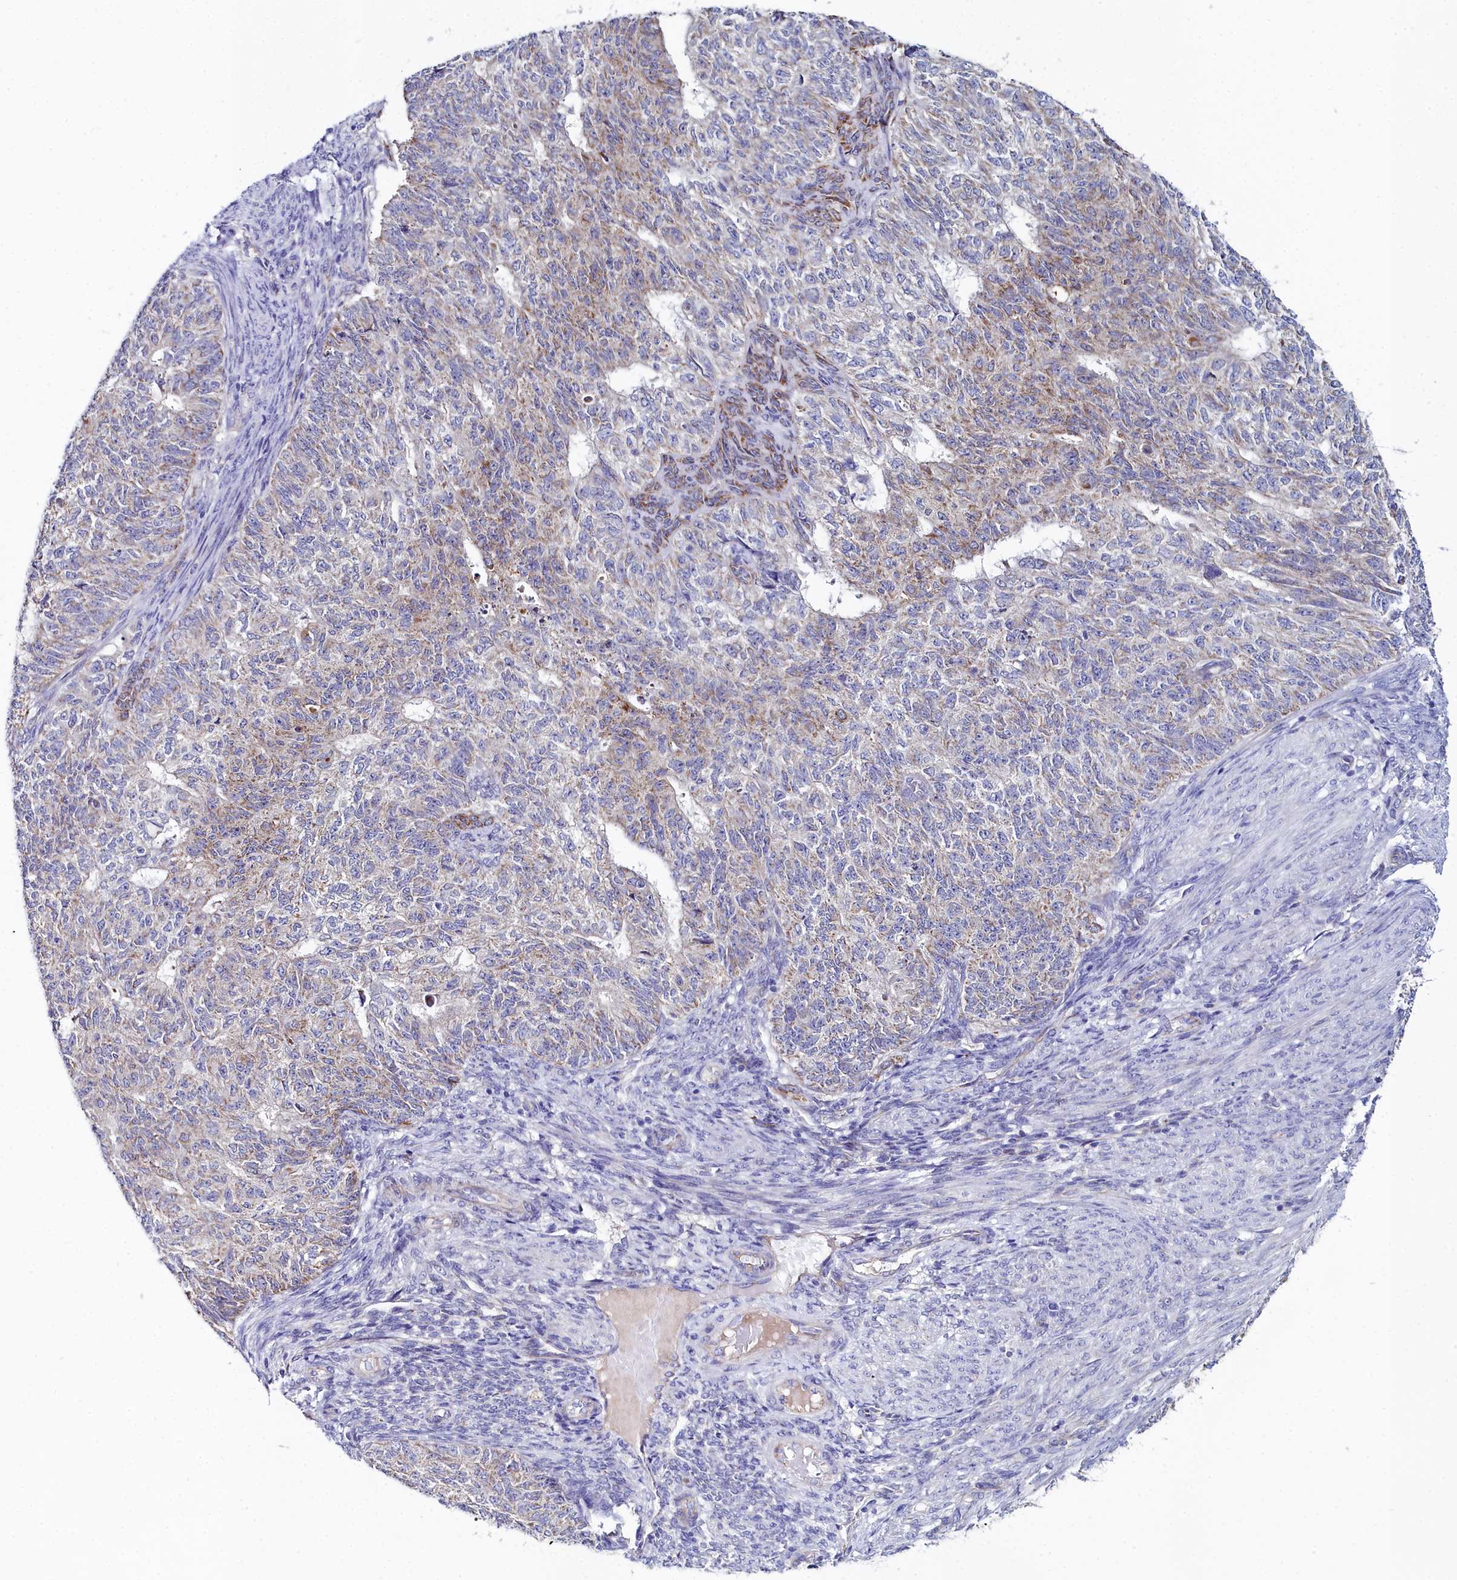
{"staining": {"intensity": "moderate", "quantity": "<25%", "location": "cytoplasmic/membranous"}, "tissue": "endometrial cancer", "cell_type": "Tumor cells", "image_type": "cancer", "snomed": [{"axis": "morphology", "description": "Adenocarcinoma, NOS"}, {"axis": "topography", "description": "Endometrium"}], "caption": "Endometrial adenocarcinoma stained with a brown dye shows moderate cytoplasmic/membranous positive expression in about <25% of tumor cells.", "gene": "SLC49A3", "patient": {"sex": "female", "age": 32}}